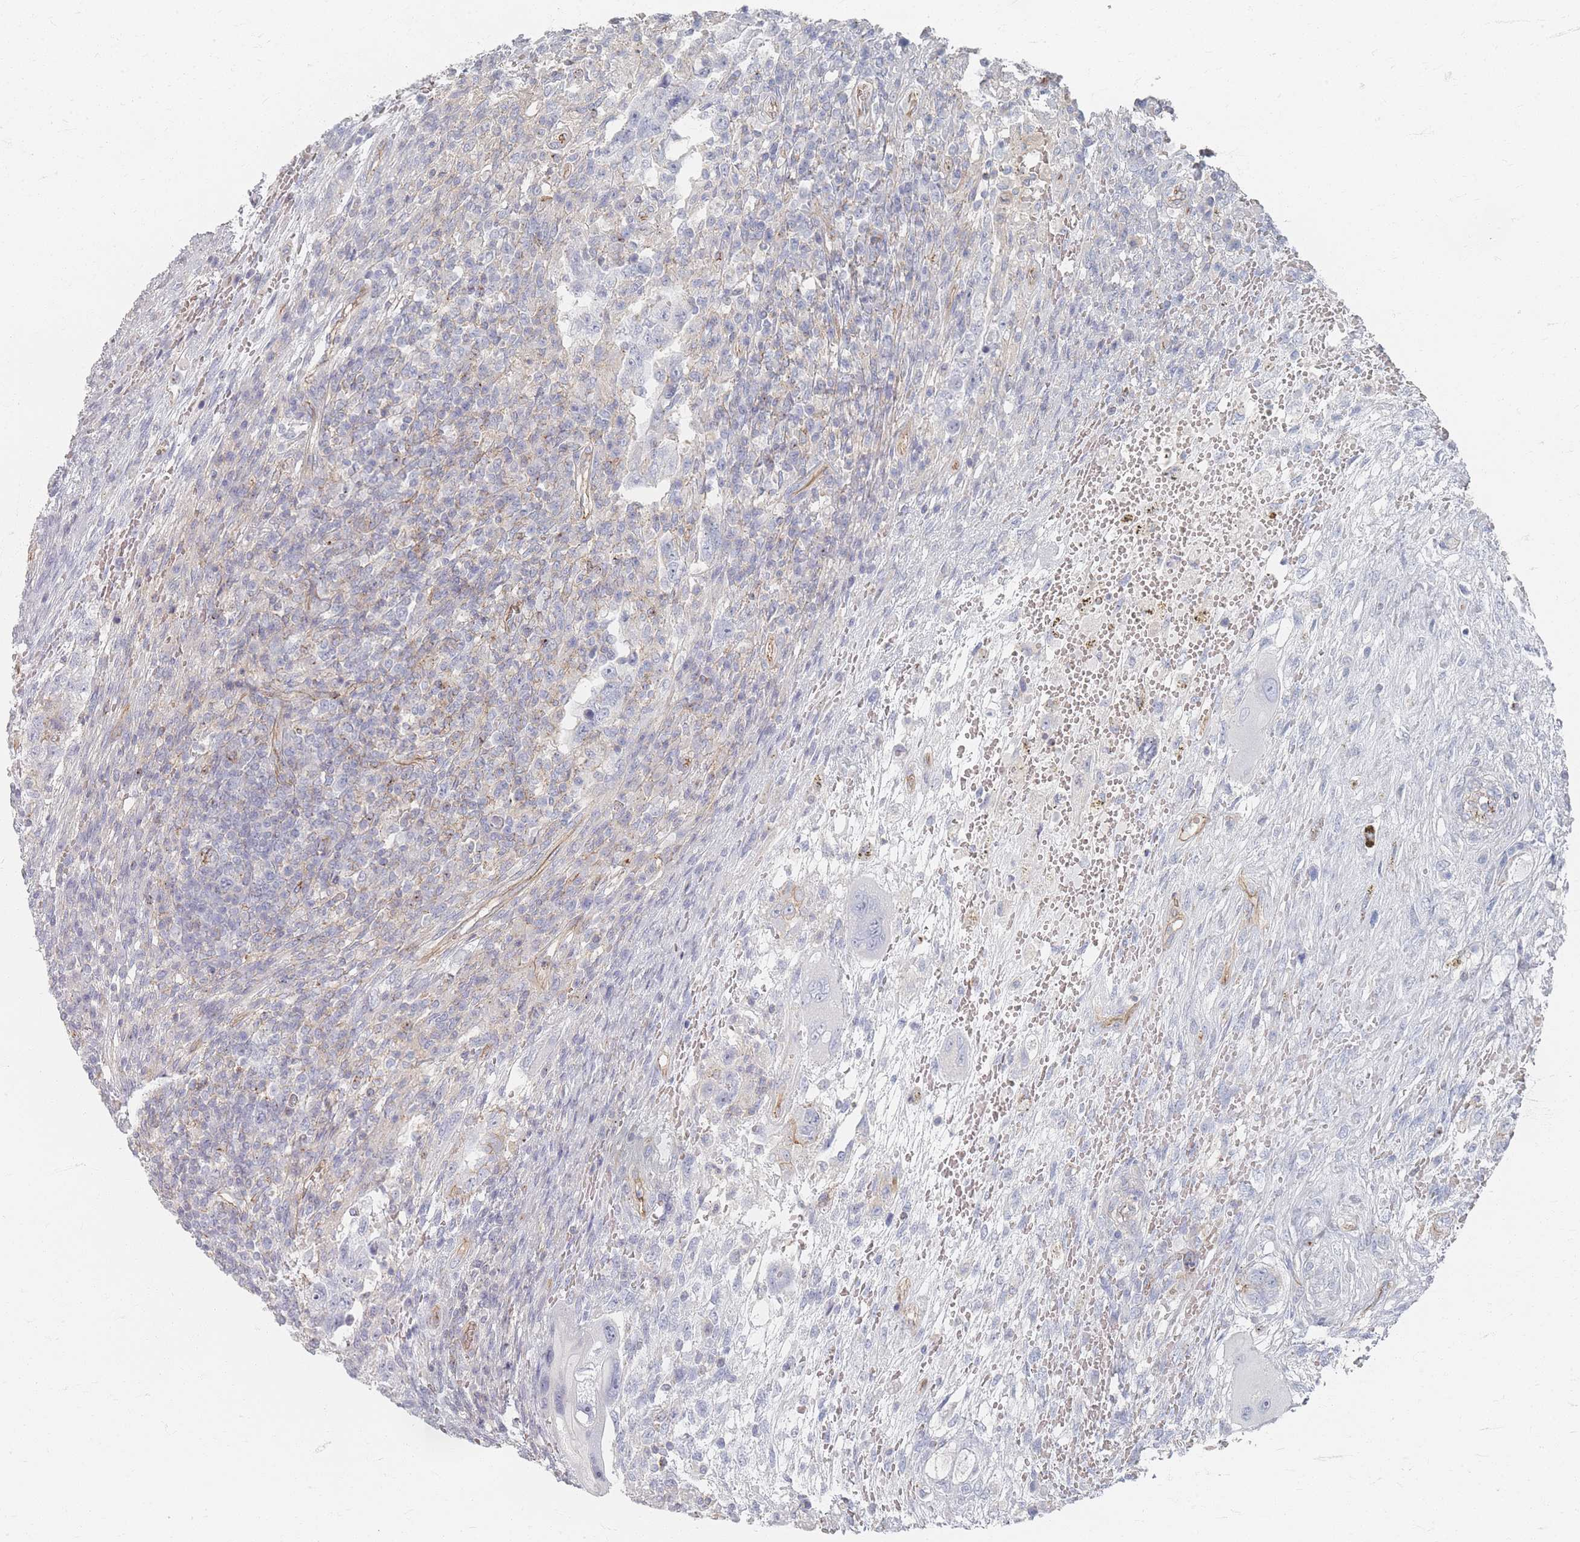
{"staining": {"intensity": "negative", "quantity": "none", "location": "none"}, "tissue": "testis cancer", "cell_type": "Tumor cells", "image_type": "cancer", "snomed": [{"axis": "morphology", "description": "Carcinoma, Embryonal, NOS"}, {"axis": "topography", "description": "Testis"}], "caption": "Tumor cells show no significant staining in testis embryonal carcinoma. (DAB immunohistochemistry (IHC) visualized using brightfield microscopy, high magnification).", "gene": "GNB1", "patient": {"sex": "male", "age": 26}}